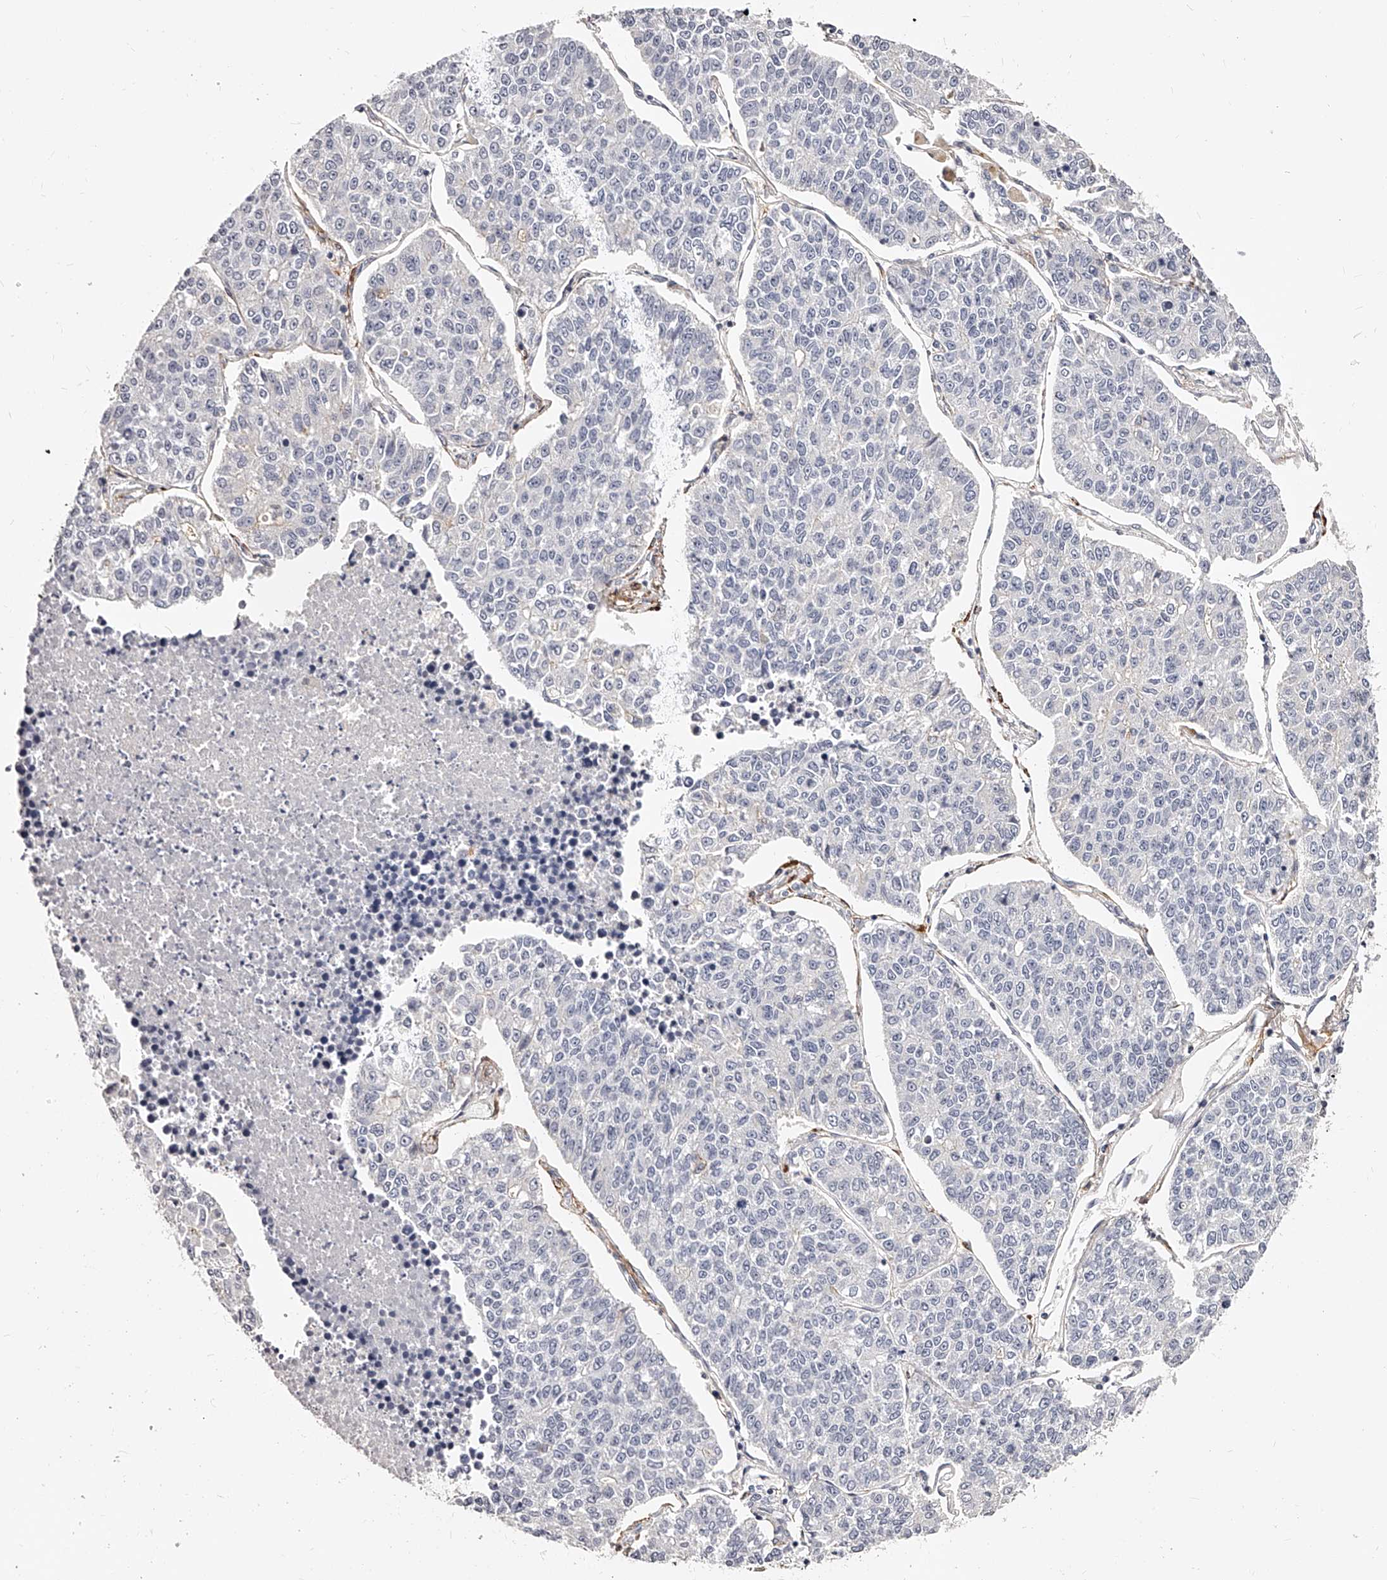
{"staining": {"intensity": "negative", "quantity": "none", "location": "none"}, "tissue": "lung cancer", "cell_type": "Tumor cells", "image_type": "cancer", "snomed": [{"axis": "morphology", "description": "Adenocarcinoma, NOS"}, {"axis": "topography", "description": "Lung"}], "caption": "High magnification brightfield microscopy of lung cancer (adenocarcinoma) stained with DAB (3,3'-diaminobenzidine) (brown) and counterstained with hematoxylin (blue): tumor cells show no significant positivity. (Stains: DAB (3,3'-diaminobenzidine) immunohistochemistry with hematoxylin counter stain, Microscopy: brightfield microscopy at high magnification).", "gene": "CD82", "patient": {"sex": "male", "age": 49}}